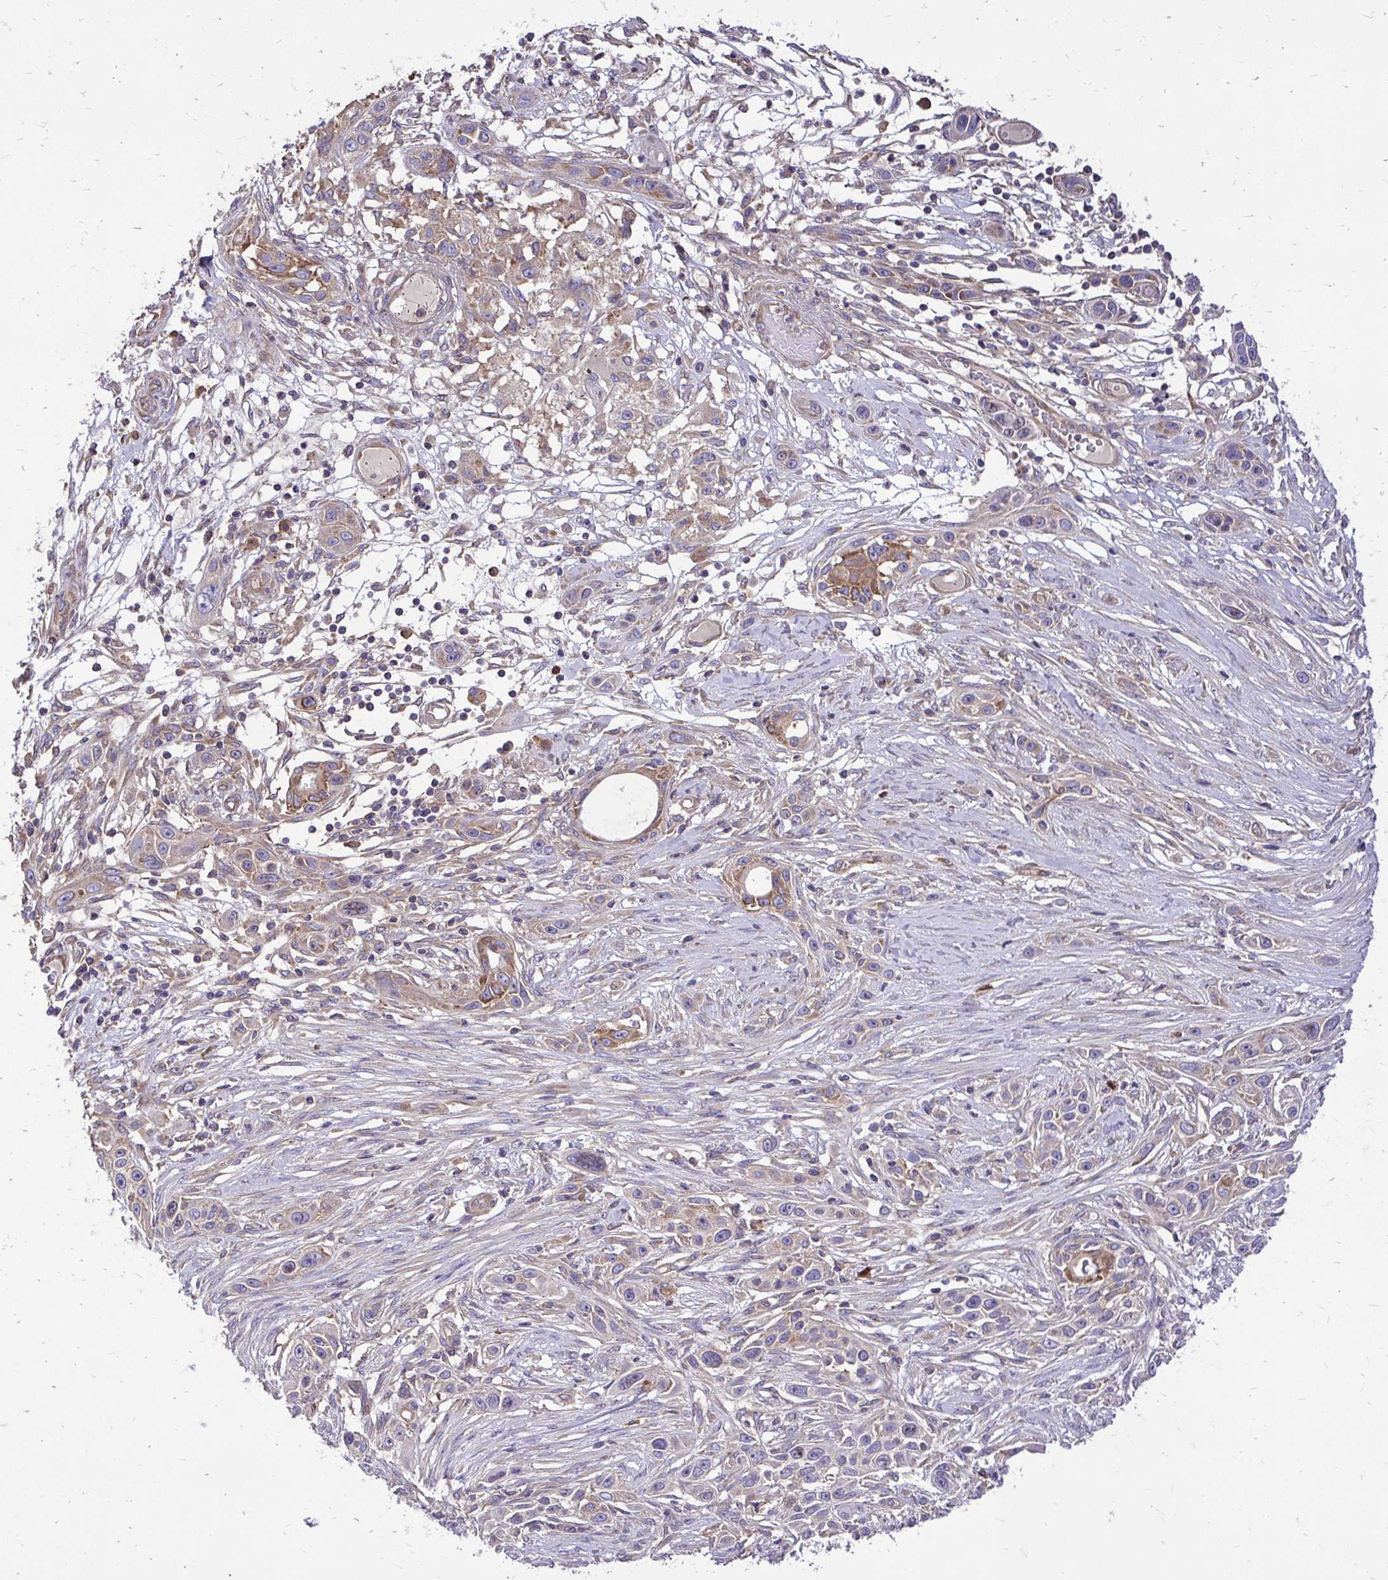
{"staining": {"intensity": "weak", "quantity": "25%-75%", "location": "cytoplasmic/membranous"}, "tissue": "skin cancer", "cell_type": "Tumor cells", "image_type": "cancer", "snomed": [{"axis": "morphology", "description": "Squamous cell carcinoma, NOS"}, {"axis": "topography", "description": "Skin"}], "caption": "A micrograph showing weak cytoplasmic/membranous positivity in approximately 25%-75% of tumor cells in skin cancer (squamous cell carcinoma), as visualized by brown immunohistochemical staining.", "gene": "FMR1", "patient": {"sex": "female", "age": 69}}